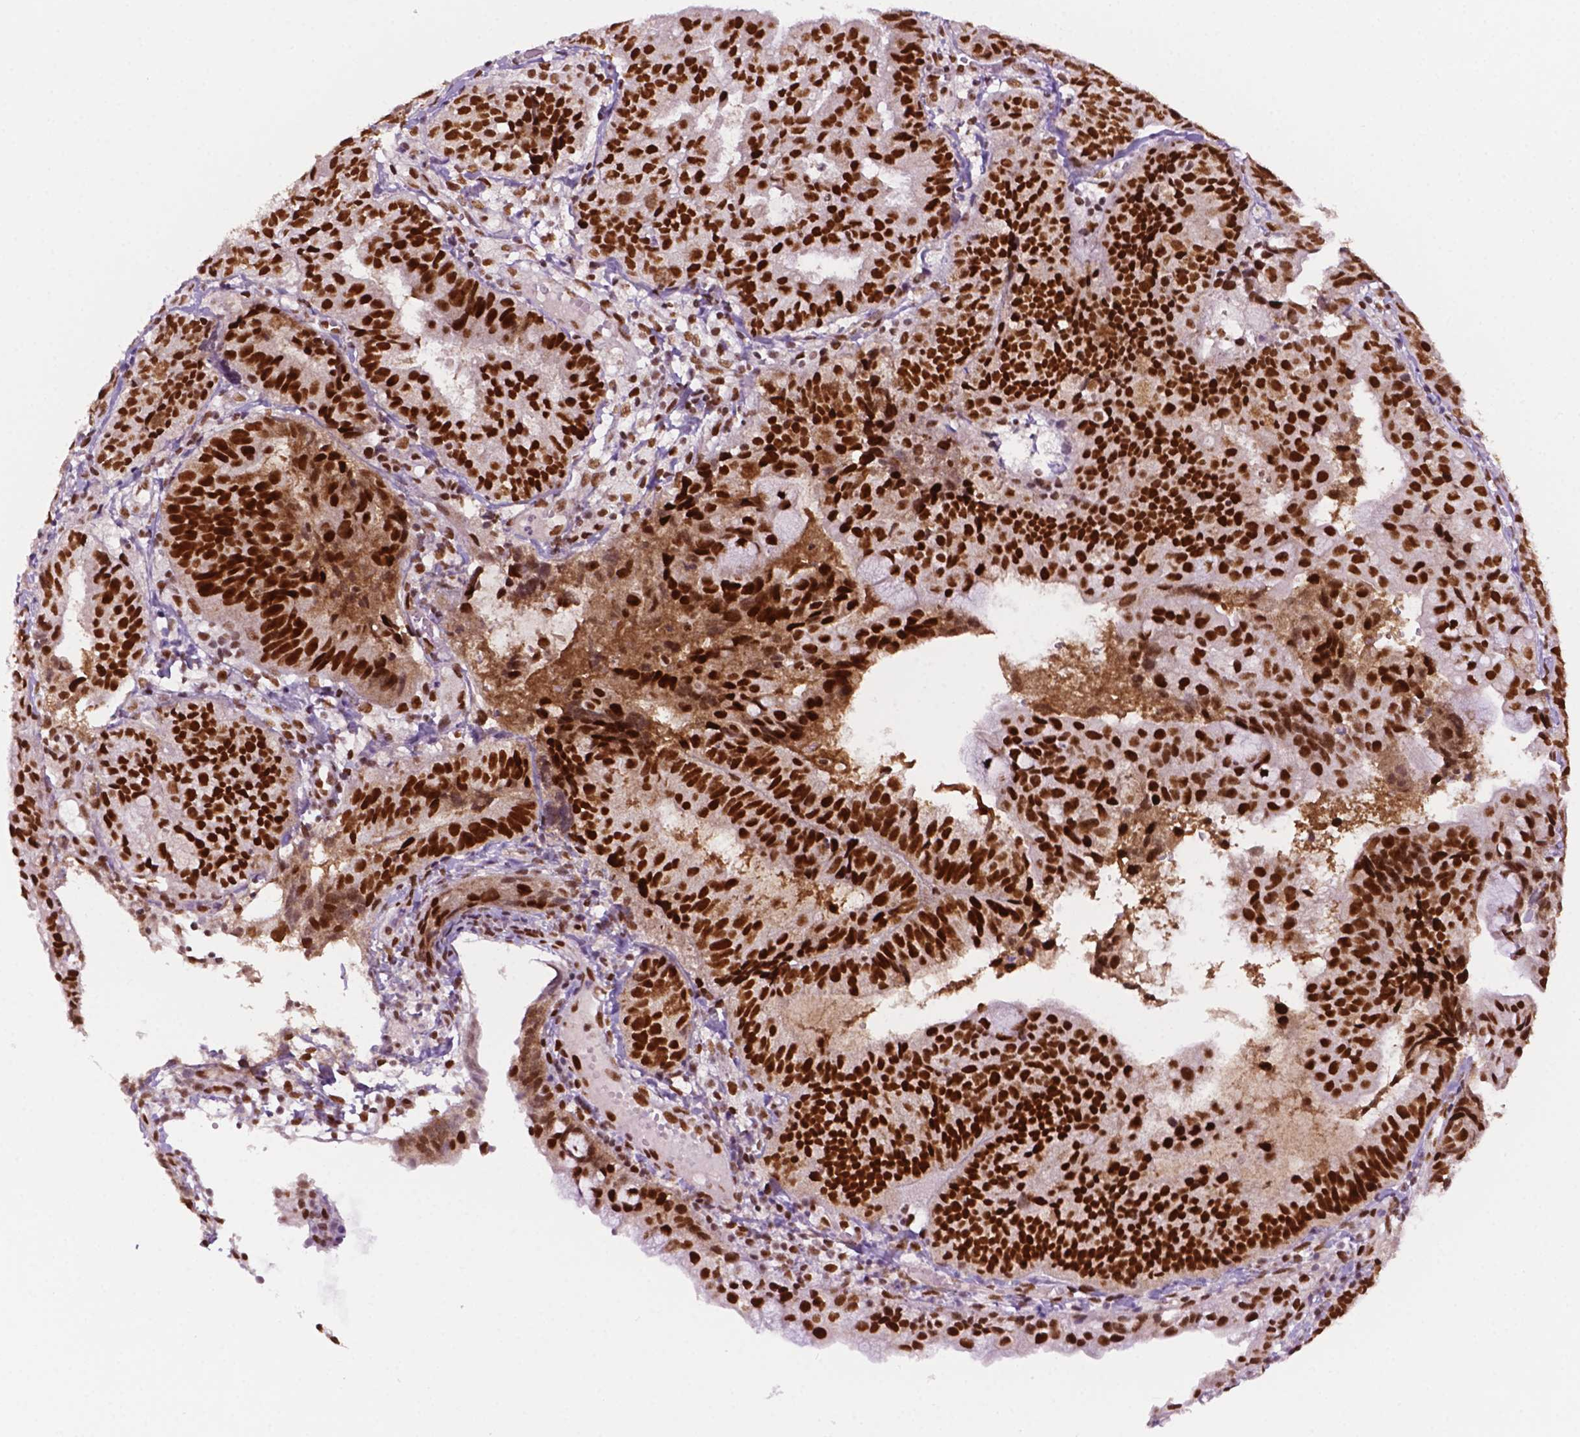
{"staining": {"intensity": "strong", "quantity": ">75%", "location": "nuclear"}, "tissue": "endometrial cancer", "cell_type": "Tumor cells", "image_type": "cancer", "snomed": [{"axis": "morphology", "description": "Adenocarcinoma, NOS"}, {"axis": "topography", "description": "Endometrium"}], "caption": "Human endometrial cancer (adenocarcinoma) stained with a brown dye shows strong nuclear positive staining in approximately >75% of tumor cells.", "gene": "MLH1", "patient": {"sex": "female", "age": 80}}